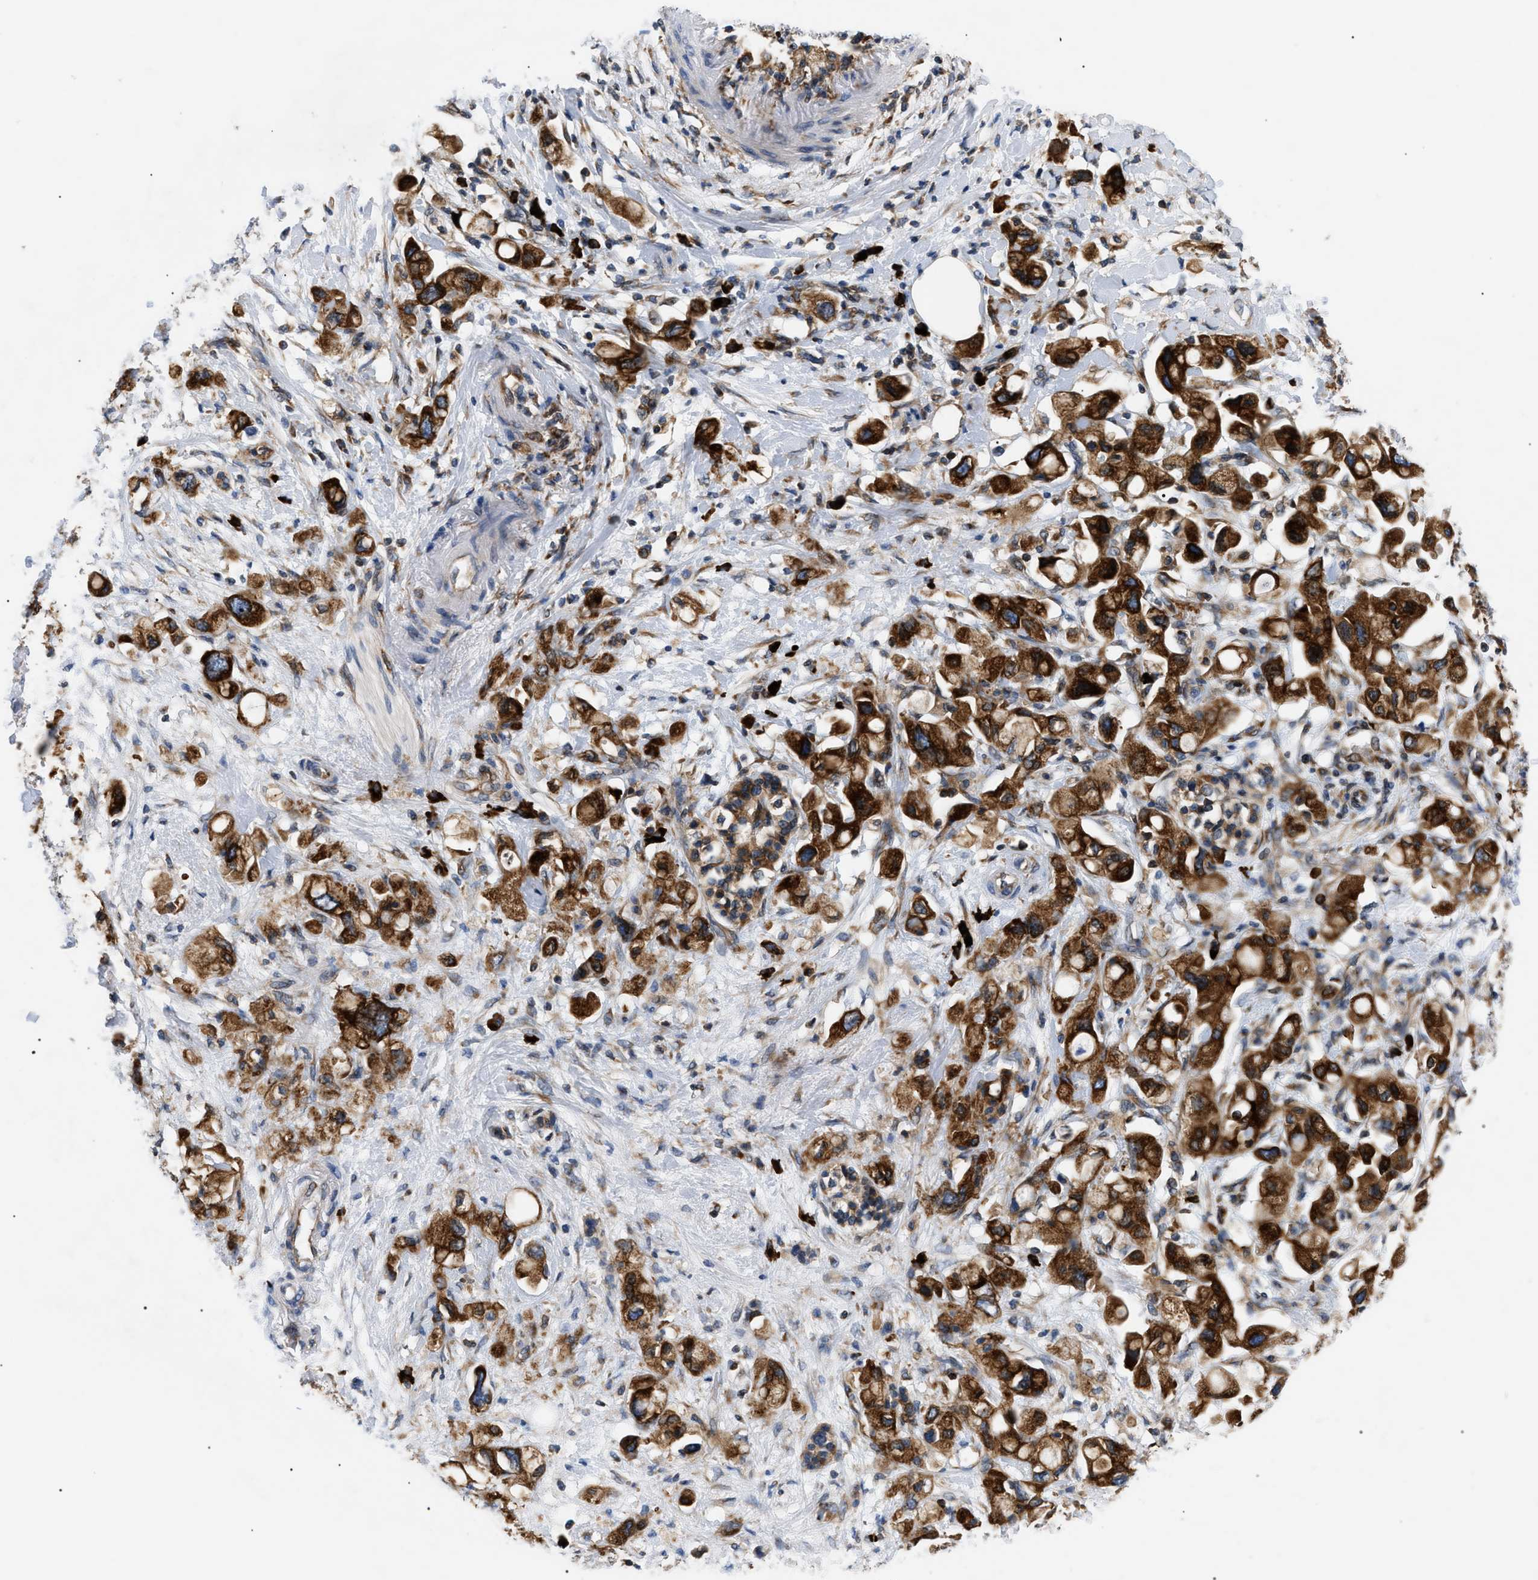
{"staining": {"intensity": "strong", "quantity": ">75%", "location": "cytoplasmic/membranous"}, "tissue": "pancreatic cancer", "cell_type": "Tumor cells", "image_type": "cancer", "snomed": [{"axis": "morphology", "description": "Adenocarcinoma, NOS"}, {"axis": "topography", "description": "Pancreas"}], "caption": "The micrograph shows immunohistochemical staining of pancreatic cancer (adenocarcinoma). There is strong cytoplasmic/membranous staining is present in about >75% of tumor cells. The staining was performed using DAB (3,3'-diaminobenzidine), with brown indicating positive protein expression. Nuclei are stained blue with hematoxylin.", "gene": "DERL1", "patient": {"sex": "female", "age": 56}}